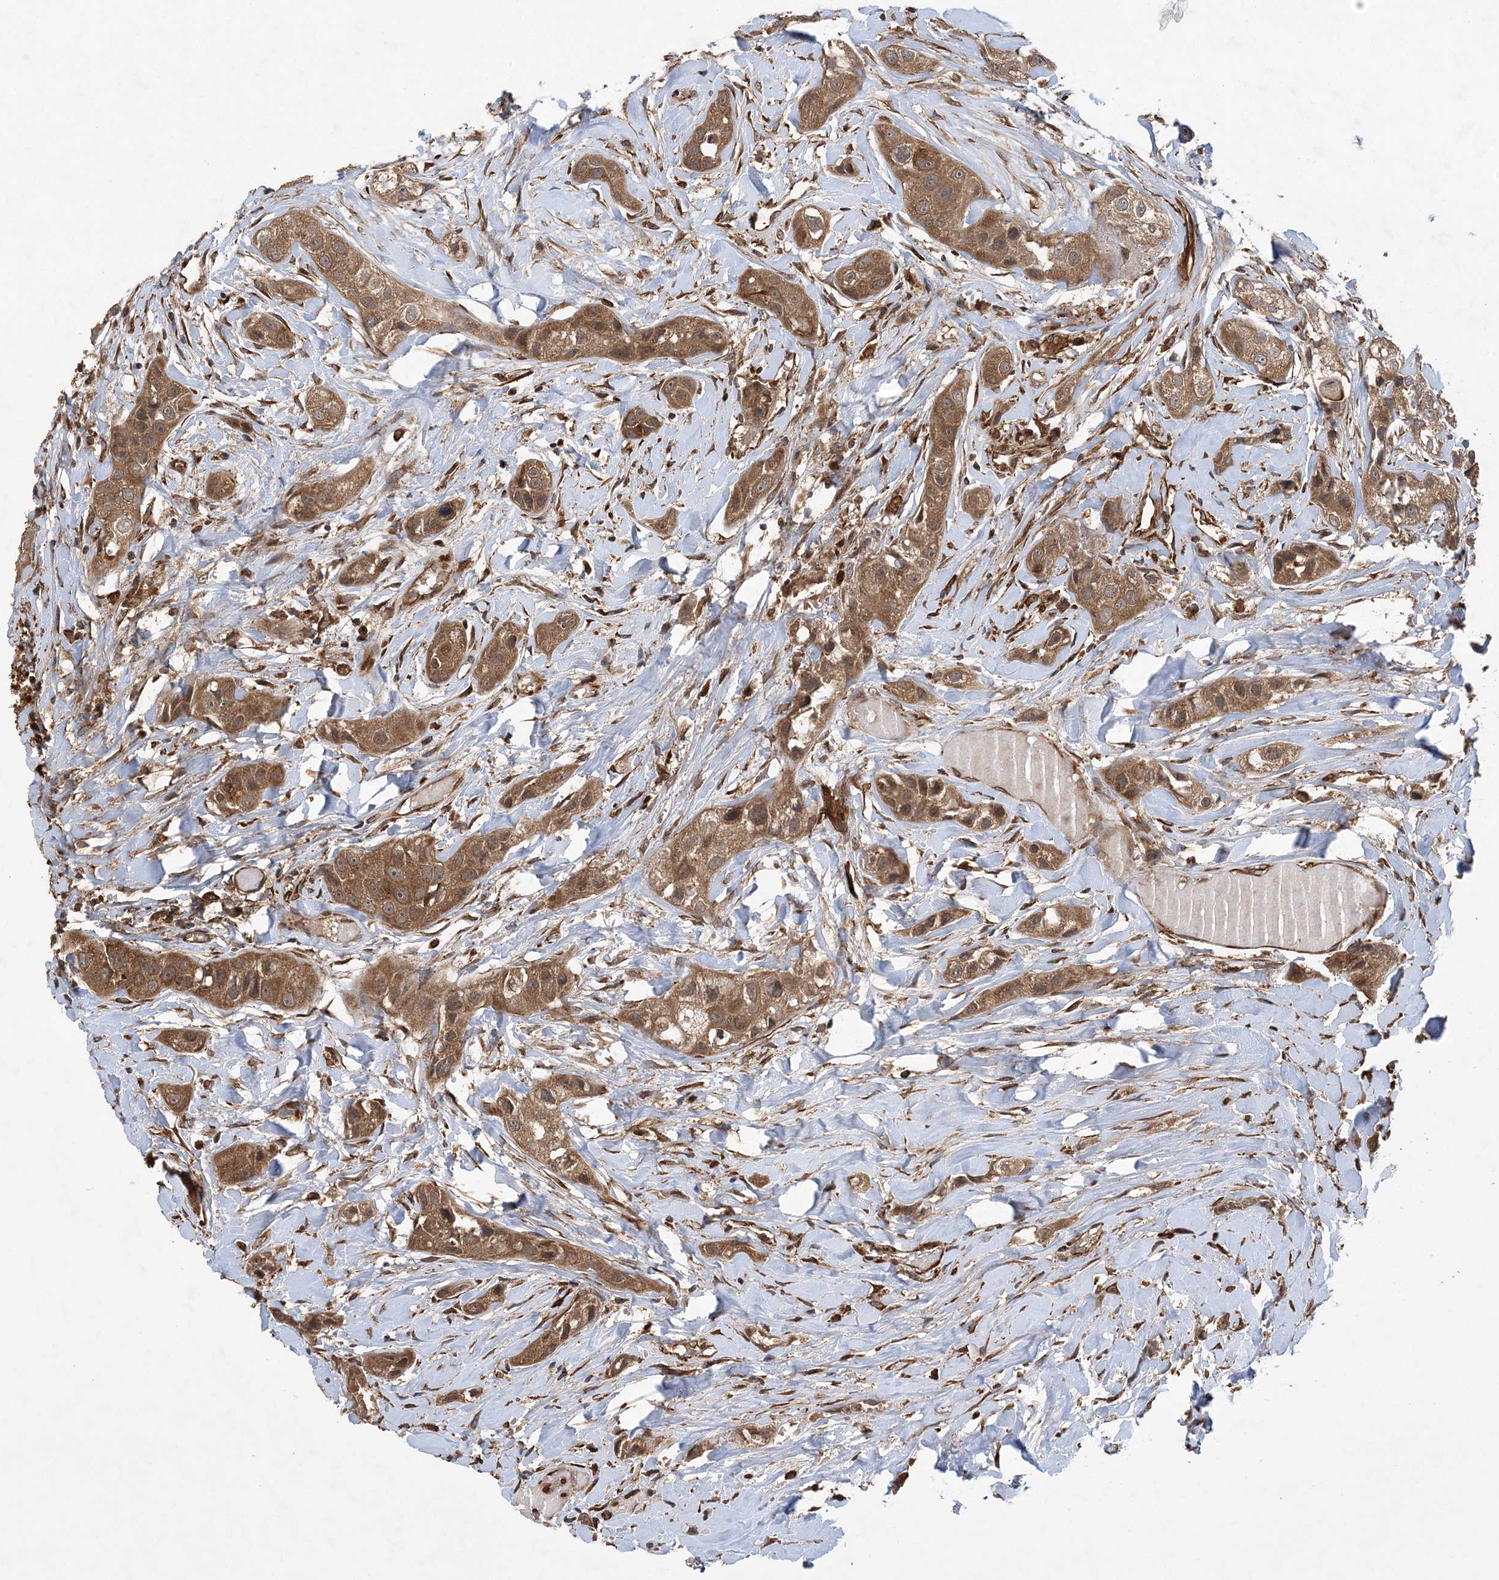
{"staining": {"intensity": "moderate", "quantity": ">75%", "location": "cytoplasmic/membranous"}, "tissue": "head and neck cancer", "cell_type": "Tumor cells", "image_type": "cancer", "snomed": [{"axis": "morphology", "description": "Normal tissue, NOS"}, {"axis": "morphology", "description": "Squamous cell carcinoma, NOS"}, {"axis": "topography", "description": "Skeletal muscle"}, {"axis": "topography", "description": "Head-Neck"}], "caption": "DAB immunohistochemical staining of head and neck cancer (squamous cell carcinoma) shows moderate cytoplasmic/membranous protein expression in about >75% of tumor cells.", "gene": "ATG3", "patient": {"sex": "male", "age": 51}}